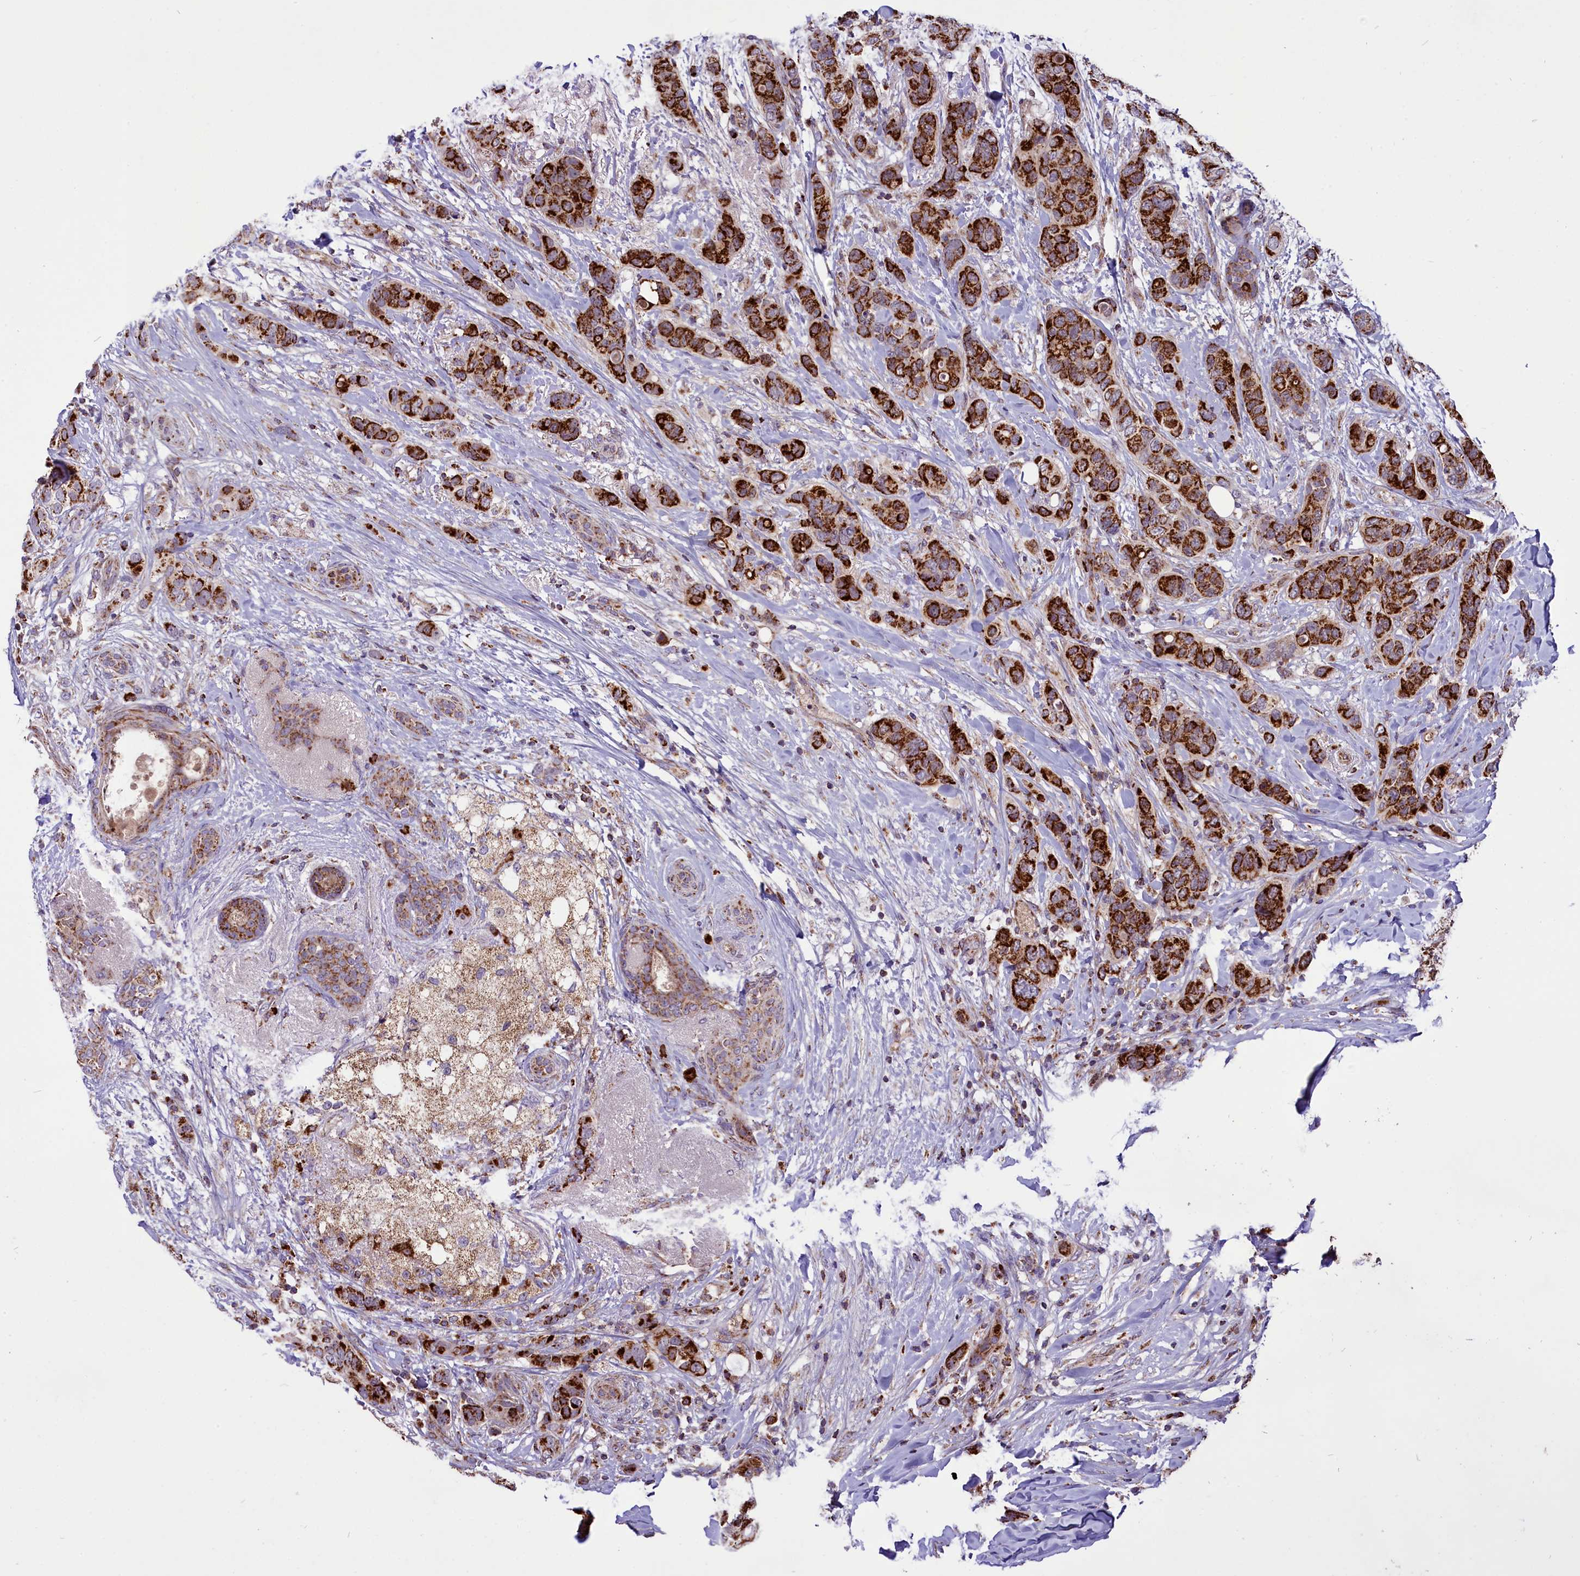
{"staining": {"intensity": "strong", "quantity": ">75%", "location": "cytoplasmic/membranous"}, "tissue": "breast cancer", "cell_type": "Tumor cells", "image_type": "cancer", "snomed": [{"axis": "morphology", "description": "Lobular carcinoma"}, {"axis": "topography", "description": "Breast"}], "caption": "Immunohistochemical staining of breast lobular carcinoma demonstrates strong cytoplasmic/membranous protein positivity in about >75% of tumor cells.", "gene": "COX17", "patient": {"sex": "female", "age": 51}}